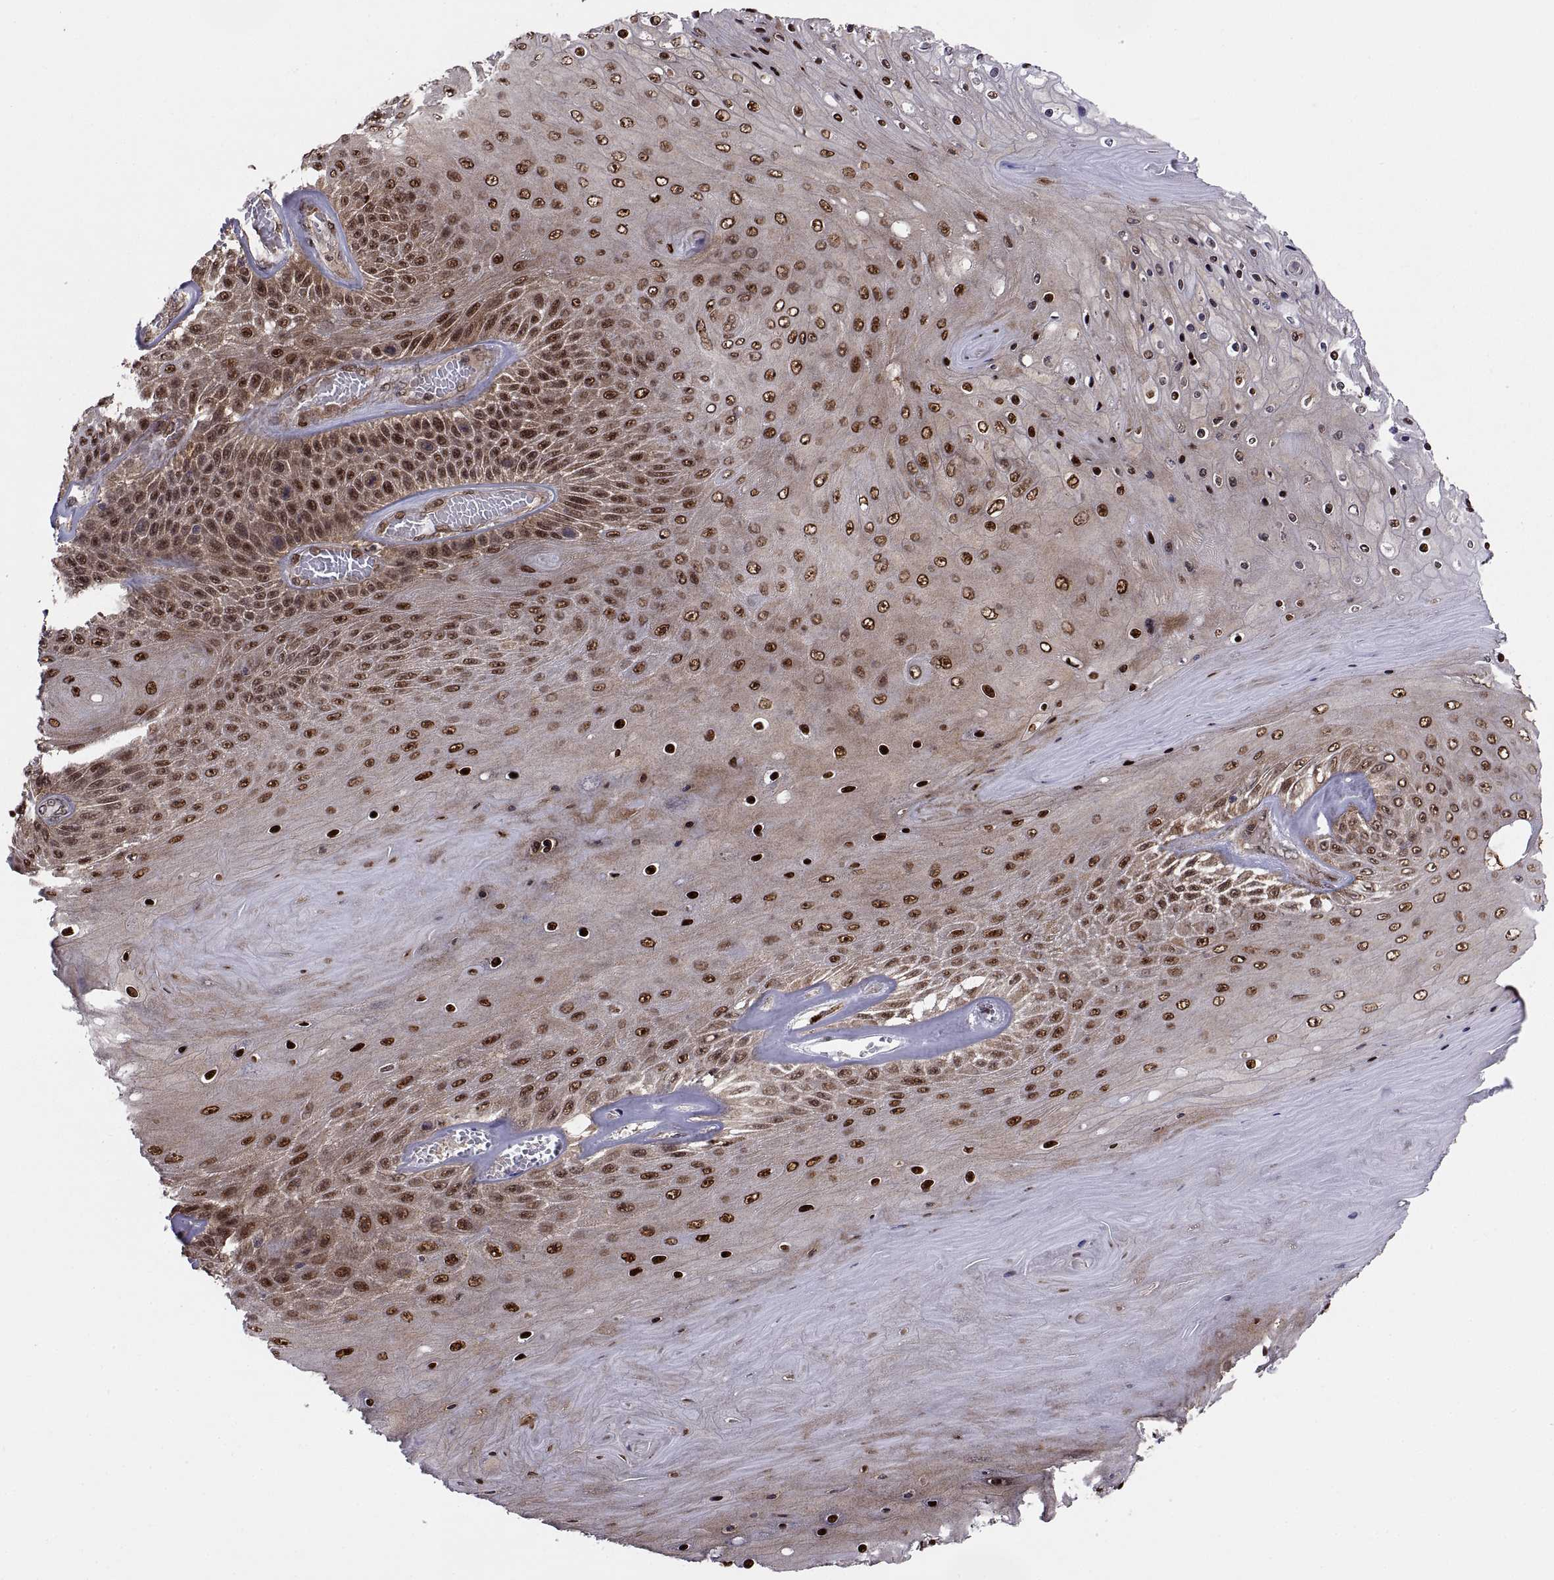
{"staining": {"intensity": "strong", "quantity": ">75%", "location": "nuclear"}, "tissue": "skin cancer", "cell_type": "Tumor cells", "image_type": "cancer", "snomed": [{"axis": "morphology", "description": "Squamous cell carcinoma, NOS"}, {"axis": "topography", "description": "Skin"}], "caption": "Human squamous cell carcinoma (skin) stained with a brown dye exhibits strong nuclear positive staining in about >75% of tumor cells.", "gene": "PSMC2", "patient": {"sex": "male", "age": 62}}